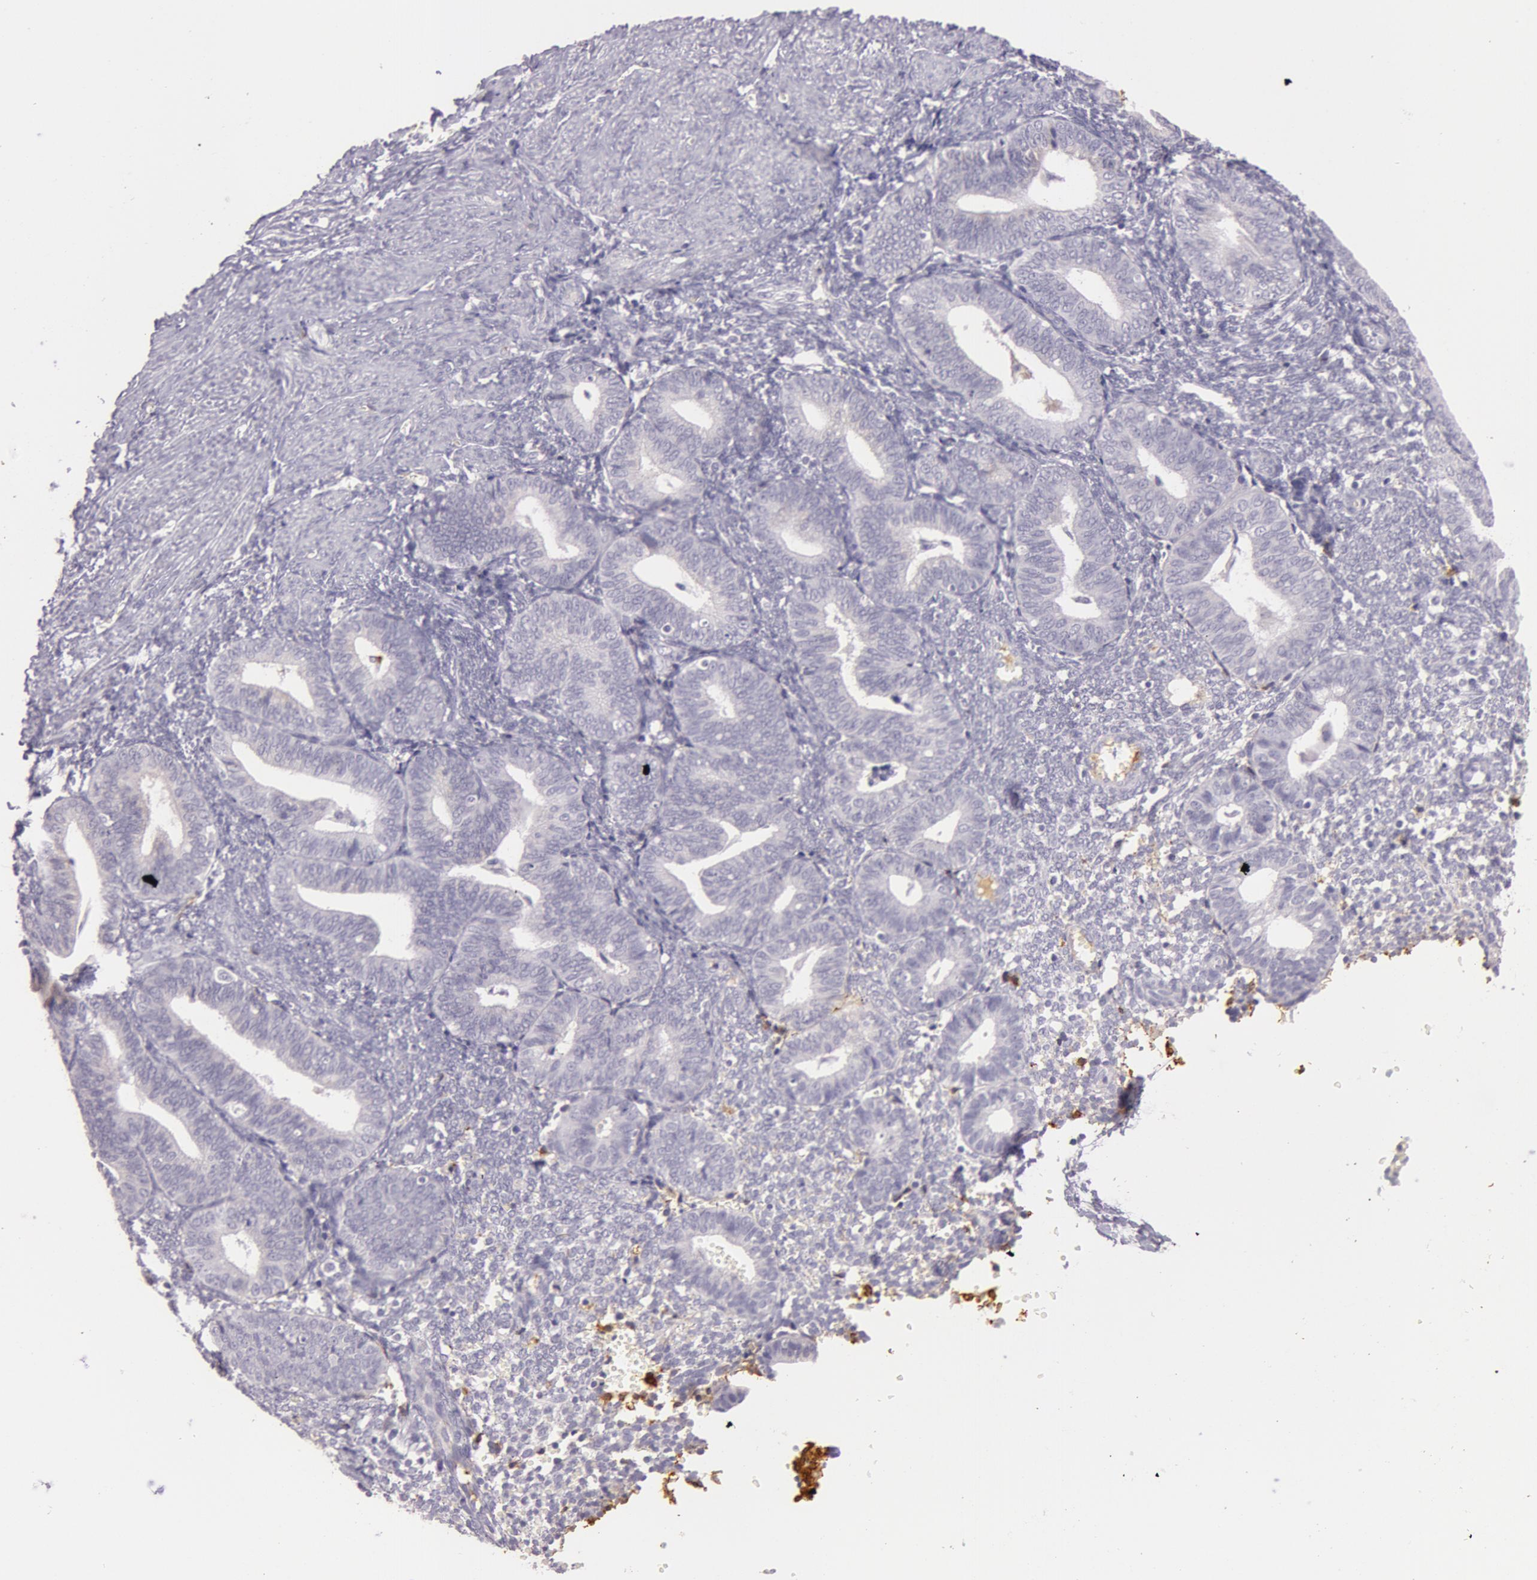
{"staining": {"intensity": "negative", "quantity": "none", "location": "none"}, "tissue": "endometrium", "cell_type": "Cells in endometrial stroma", "image_type": "normal", "snomed": [{"axis": "morphology", "description": "Normal tissue, NOS"}, {"axis": "topography", "description": "Endometrium"}], "caption": "Cells in endometrial stroma show no significant positivity in normal endometrium. The staining was performed using DAB to visualize the protein expression in brown, while the nuclei were stained in blue with hematoxylin (Magnification: 20x).", "gene": "C4BPA", "patient": {"sex": "female", "age": 61}}